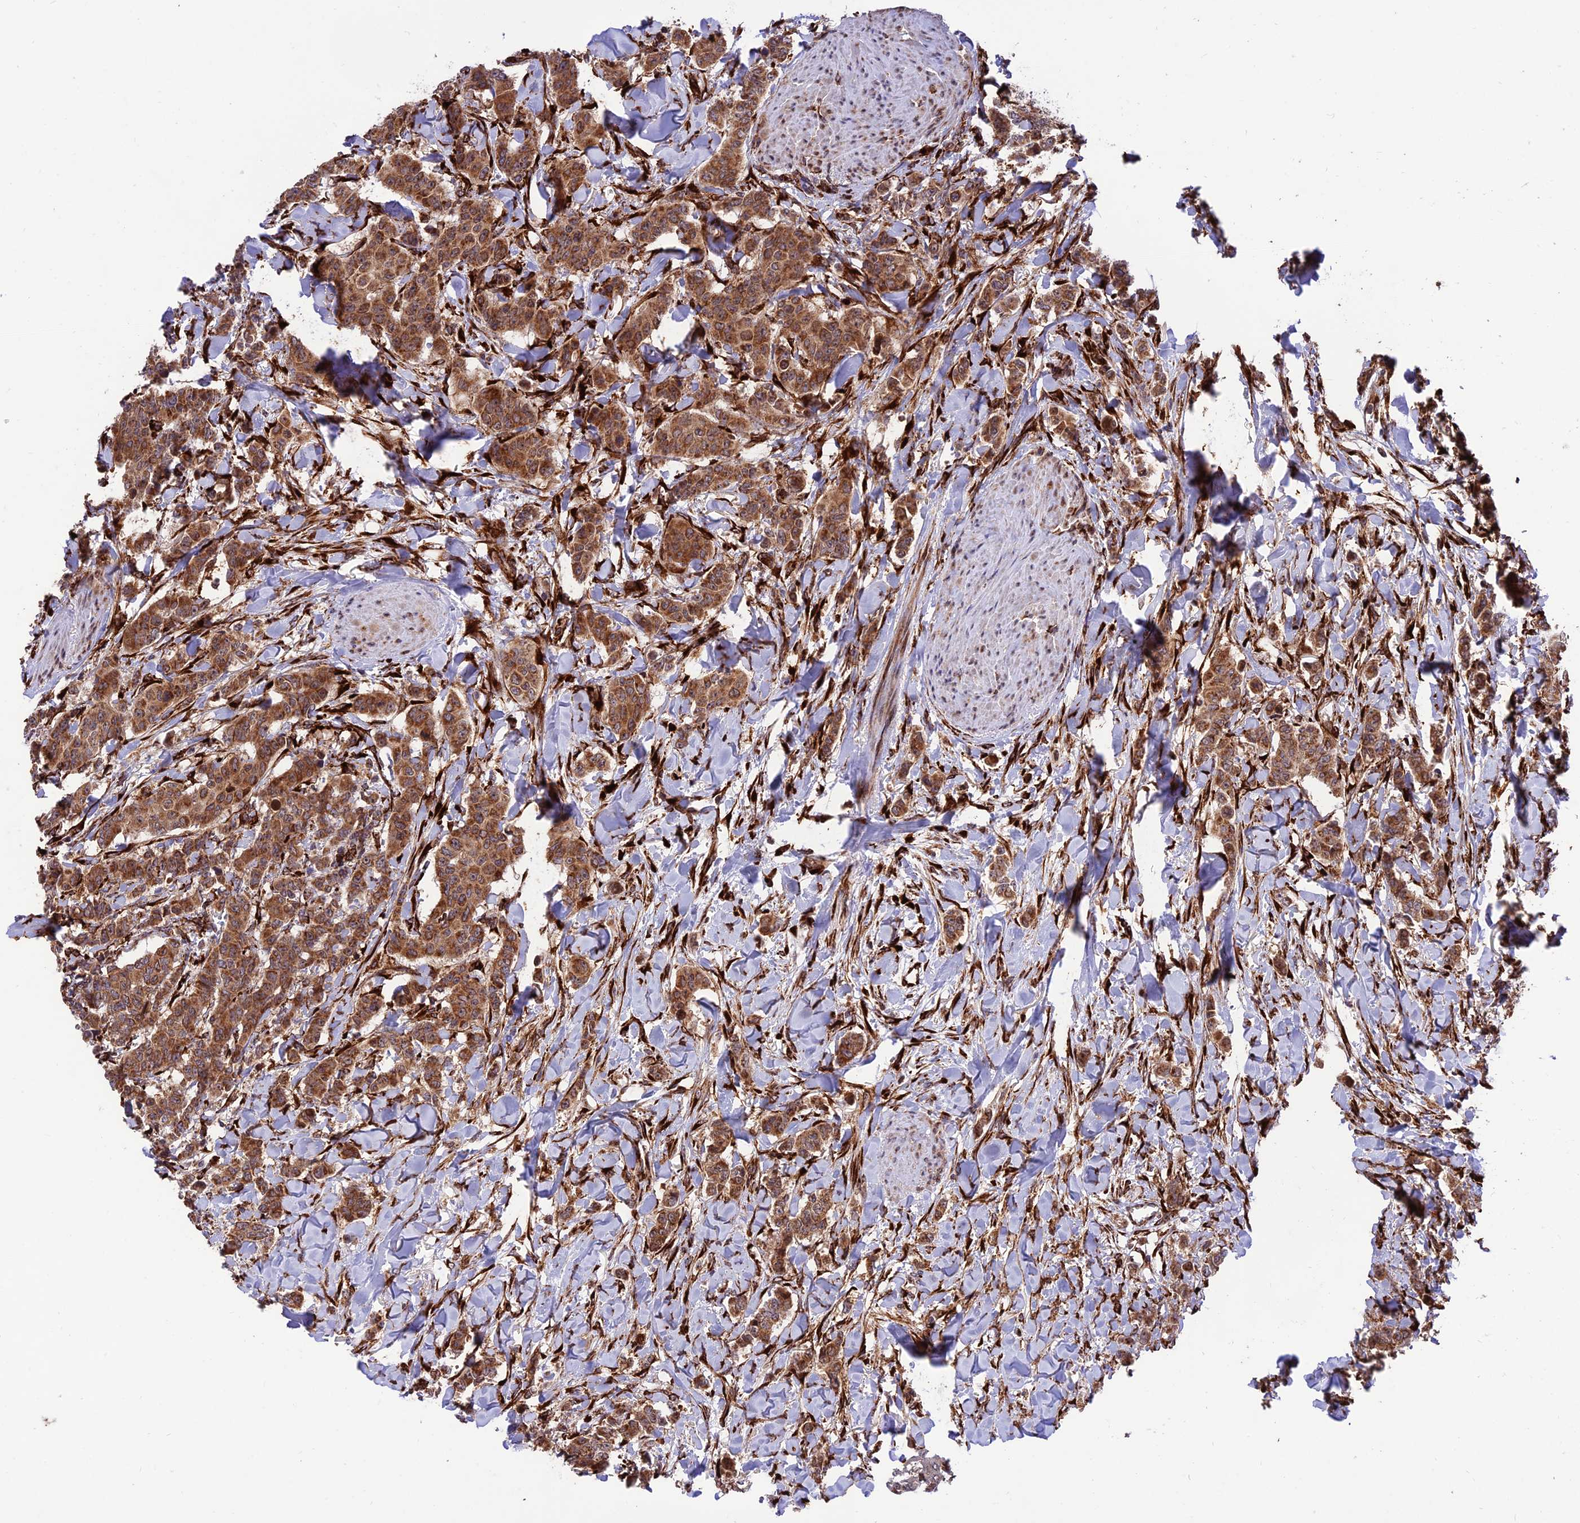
{"staining": {"intensity": "strong", "quantity": ">75%", "location": "cytoplasmic/membranous"}, "tissue": "breast cancer", "cell_type": "Tumor cells", "image_type": "cancer", "snomed": [{"axis": "morphology", "description": "Duct carcinoma"}, {"axis": "topography", "description": "Breast"}], "caption": "The photomicrograph reveals immunohistochemical staining of invasive ductal carcinoma (breast). There is strong cytoplasmic/membranous staining is appreciated in approximately >75% of tumor cells.", "gene": "CRTAP", "patient": {"sex": "female", "age": 40}}